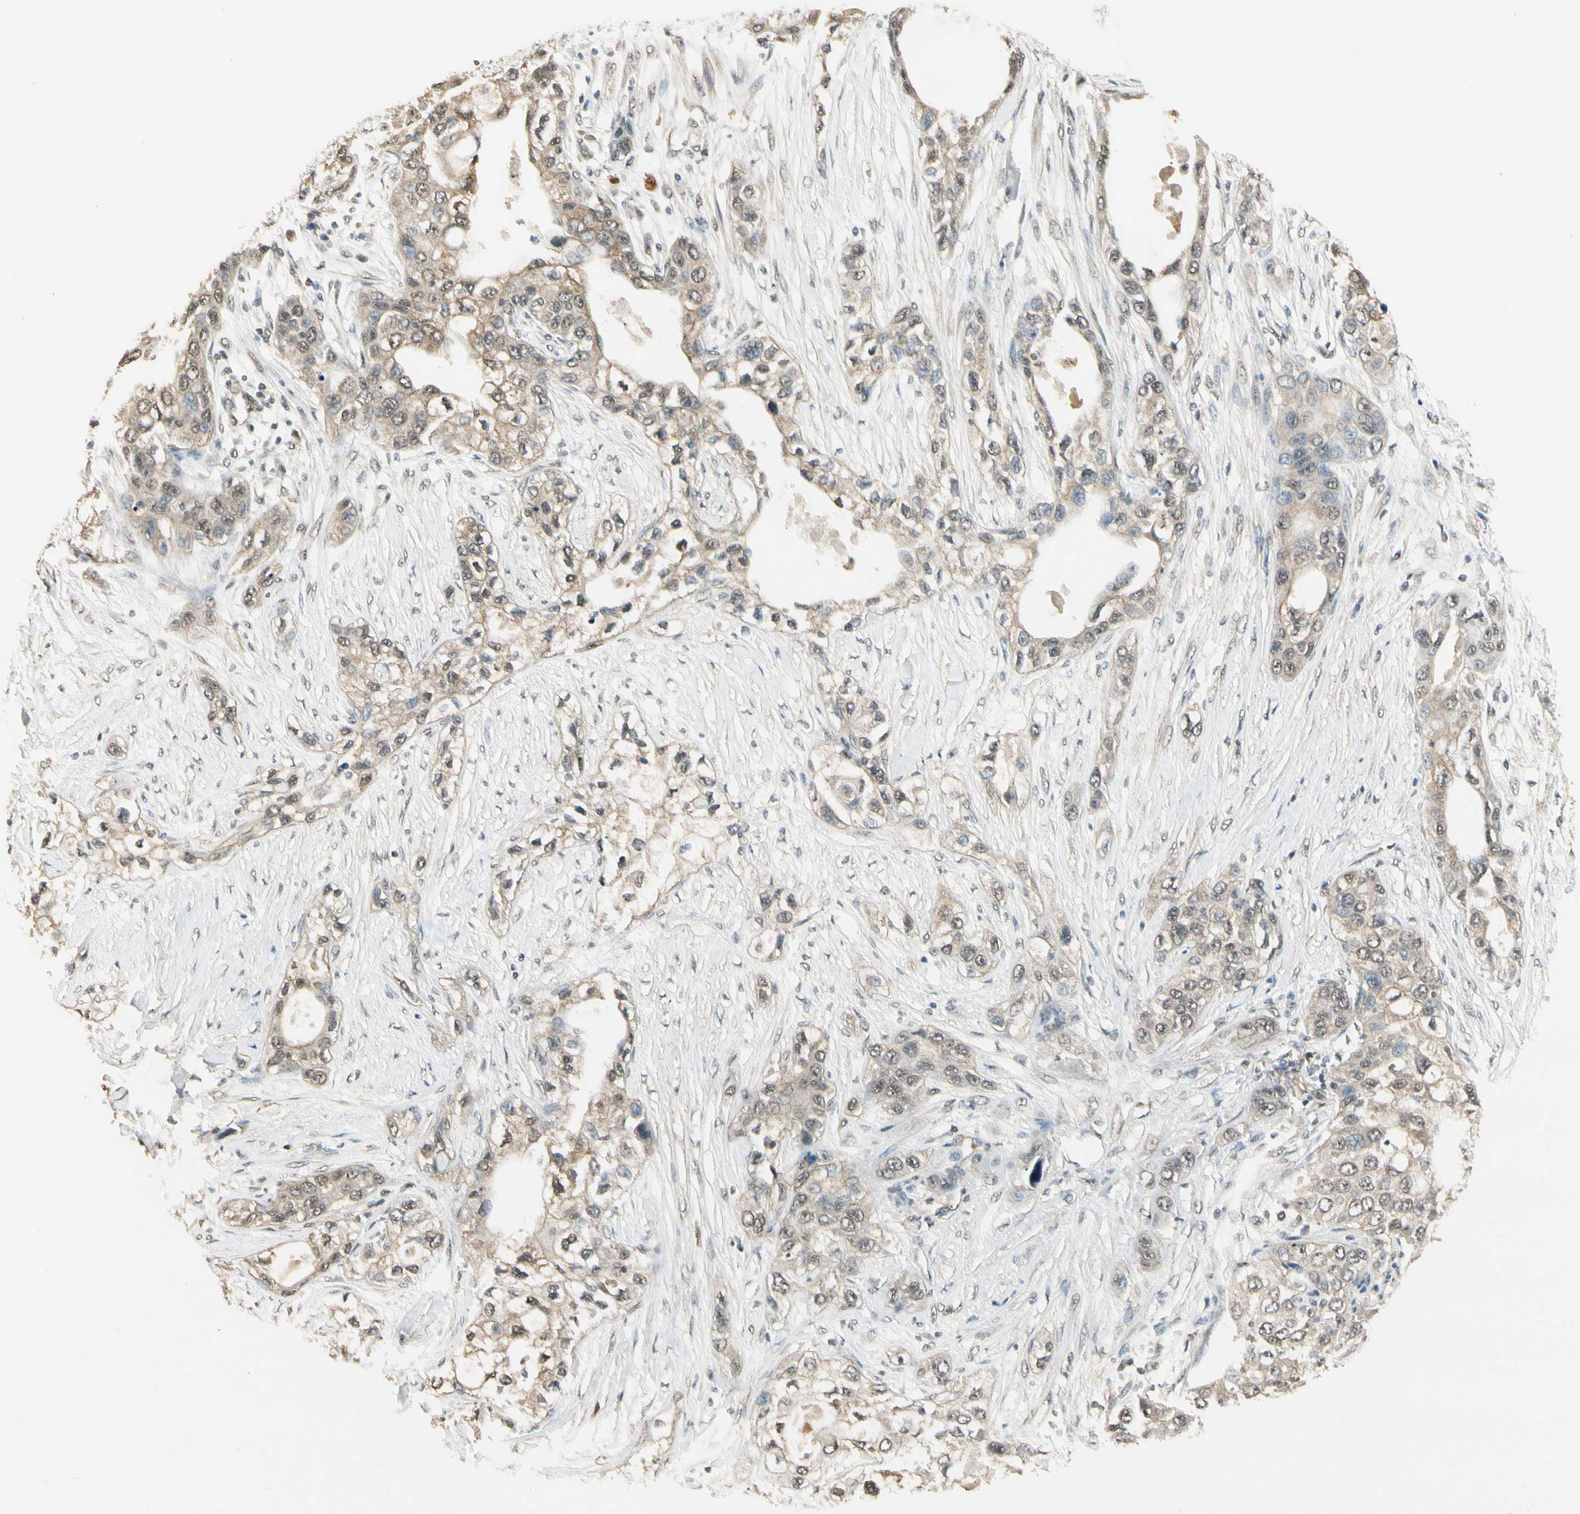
{"staining": {"intensity": "weak", "quantity": ">75%", "location": "cytoplasmic/membranous"}, "tissue": "pancreatic cancer", "cell_type": "Tumor cells", "image_type": "cancer", "snomed": [{"axis": "morphology", "description": "Adenocarcinoma, NOS"}, {"axis": "topography", "description": "Pancreas"}], "caption": "This is a histology image of immunohistochemistry staining of pancreatic adenocarcinoma, which shows weak staining in the cytoplasmic/membranous of tumor cells.", "gene": "SGCA", "patient": {"sex": "female", "age": 70}}